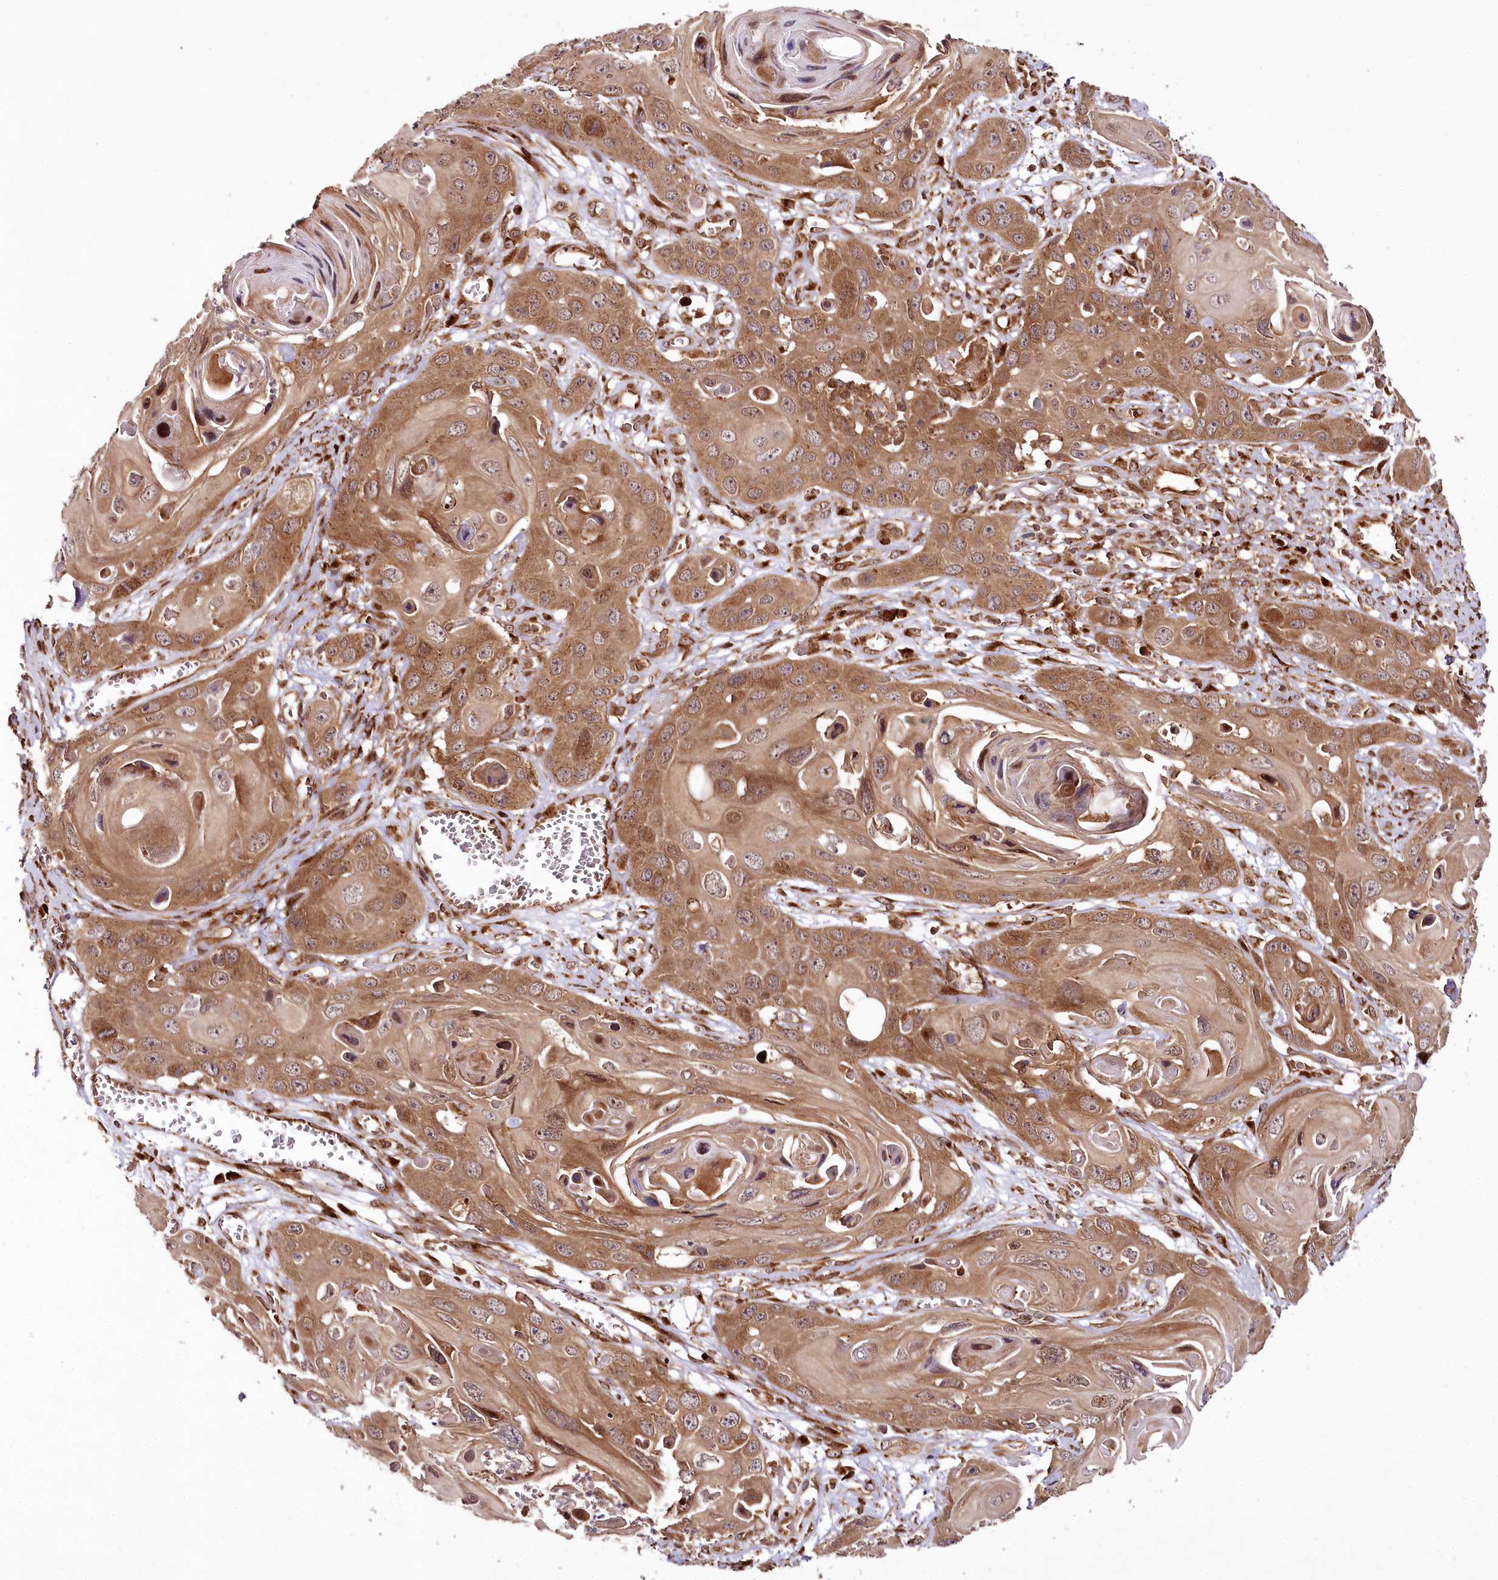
{"staining": {"intensity": "moderate", "quantity": ">75%", "location": "cytoplasmic/membranous"}, "tissue": "skin cancer", "cell_type": "Tumor cells", "image_type": "cancer", "snomed": [{"axis": "morphology", "description": "Squamous cell carcinoma, NOS"}, {"axis": "topography", "description": "Skin"}], "caption": "Moderate cytoplasmic/membranous positivity for a protein is appreciated in approximately >75% of tumor cells of squamous cell carcinoma (skin) using IHC.", "gene": "COPG1", "patient": {"sex": "male", "age": 55}}